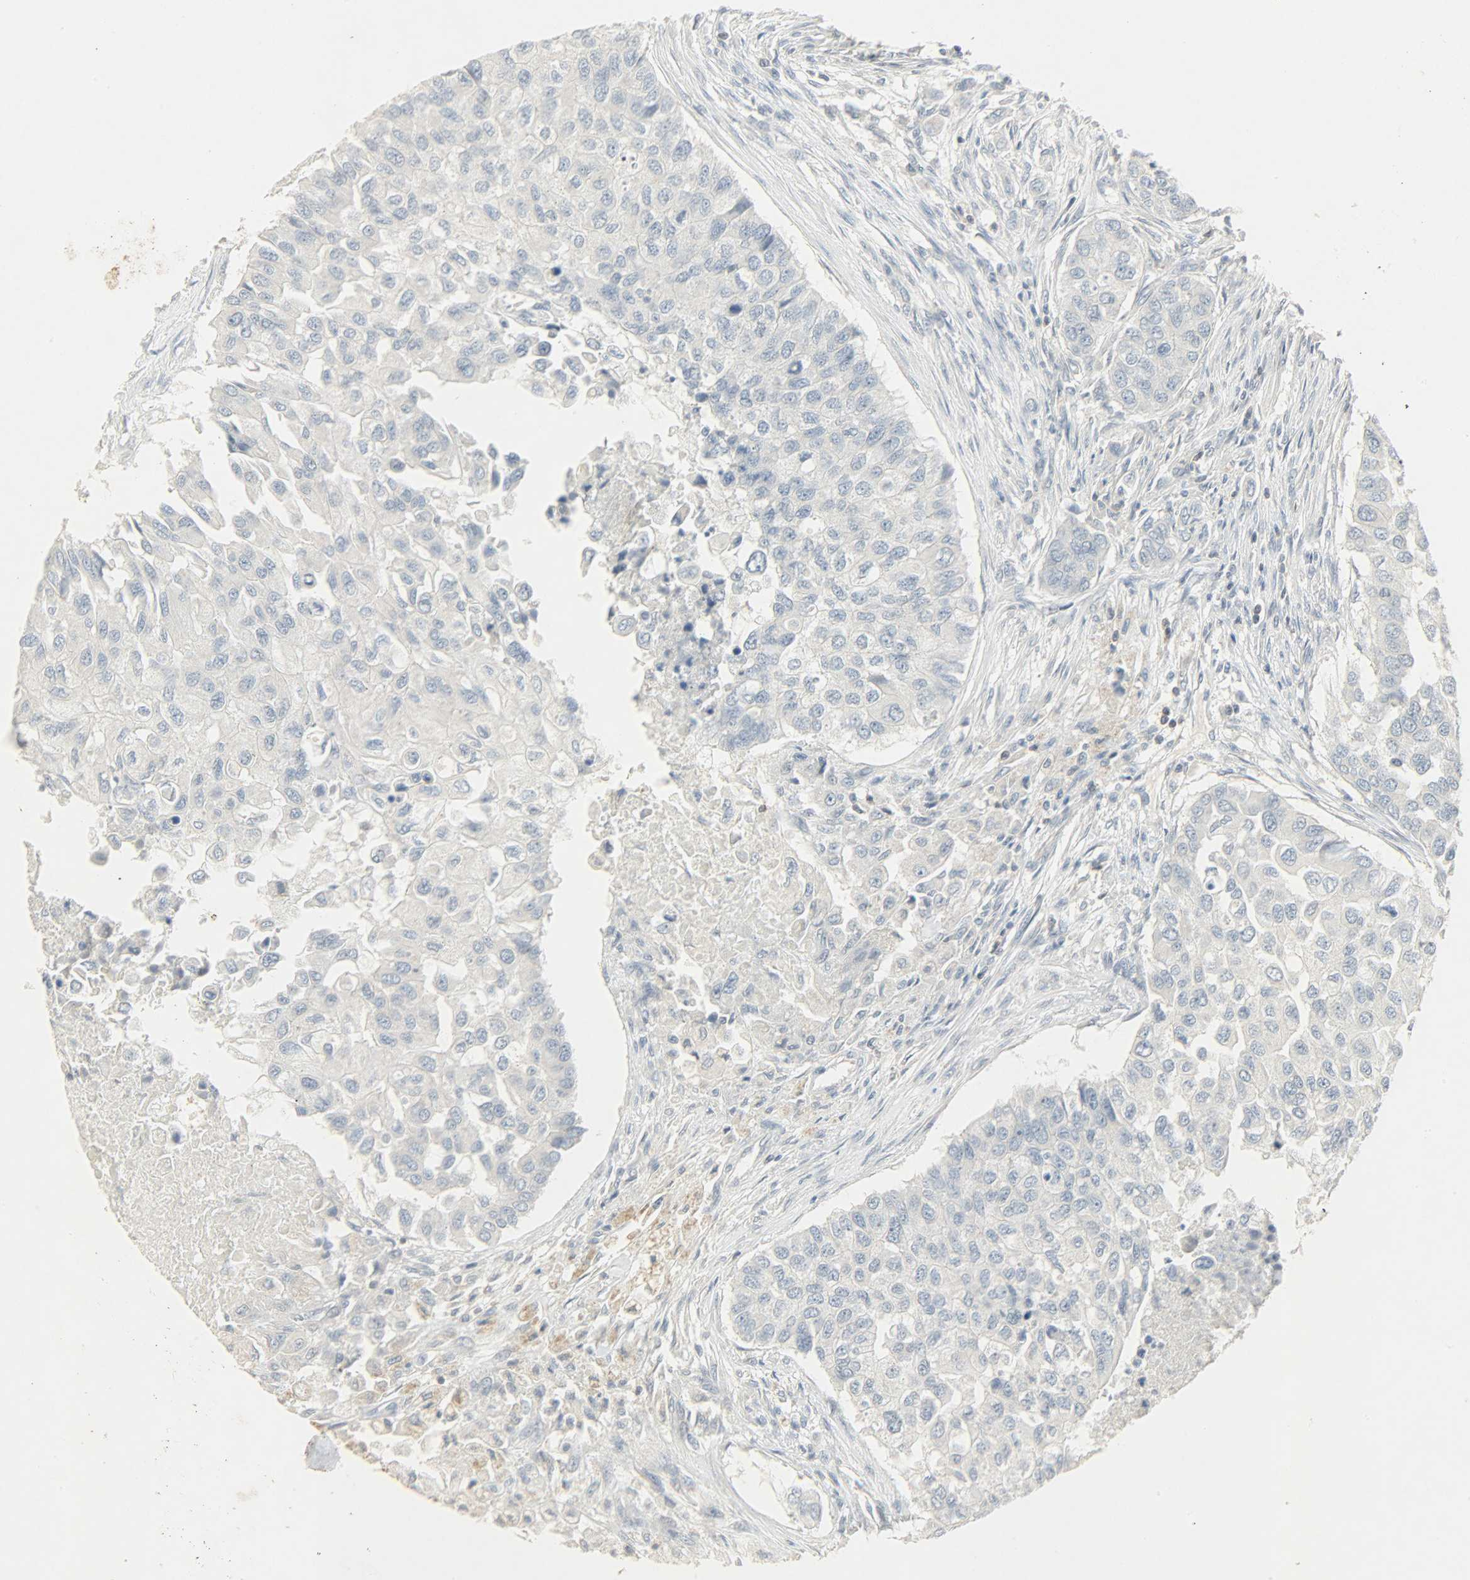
{"staining": {"intensity": "negative", "quantity": "none", "location": "none"}, "tissue": "breast cancer", "cell_type": "Tumor cells", "image_type": "cancer", "snomed": [{"axis": "morphology", "description": "Normal tissue, NOS"}, {"axis": "morphology", "description": "Duct carcinoma"}, {"axis": "topography", "description": "Breast"}], "caption": "Tumor cells show no significant expression in breast cancer.", "gene": "CAMK4", "patient": {"sex": "female", "age": 49}}